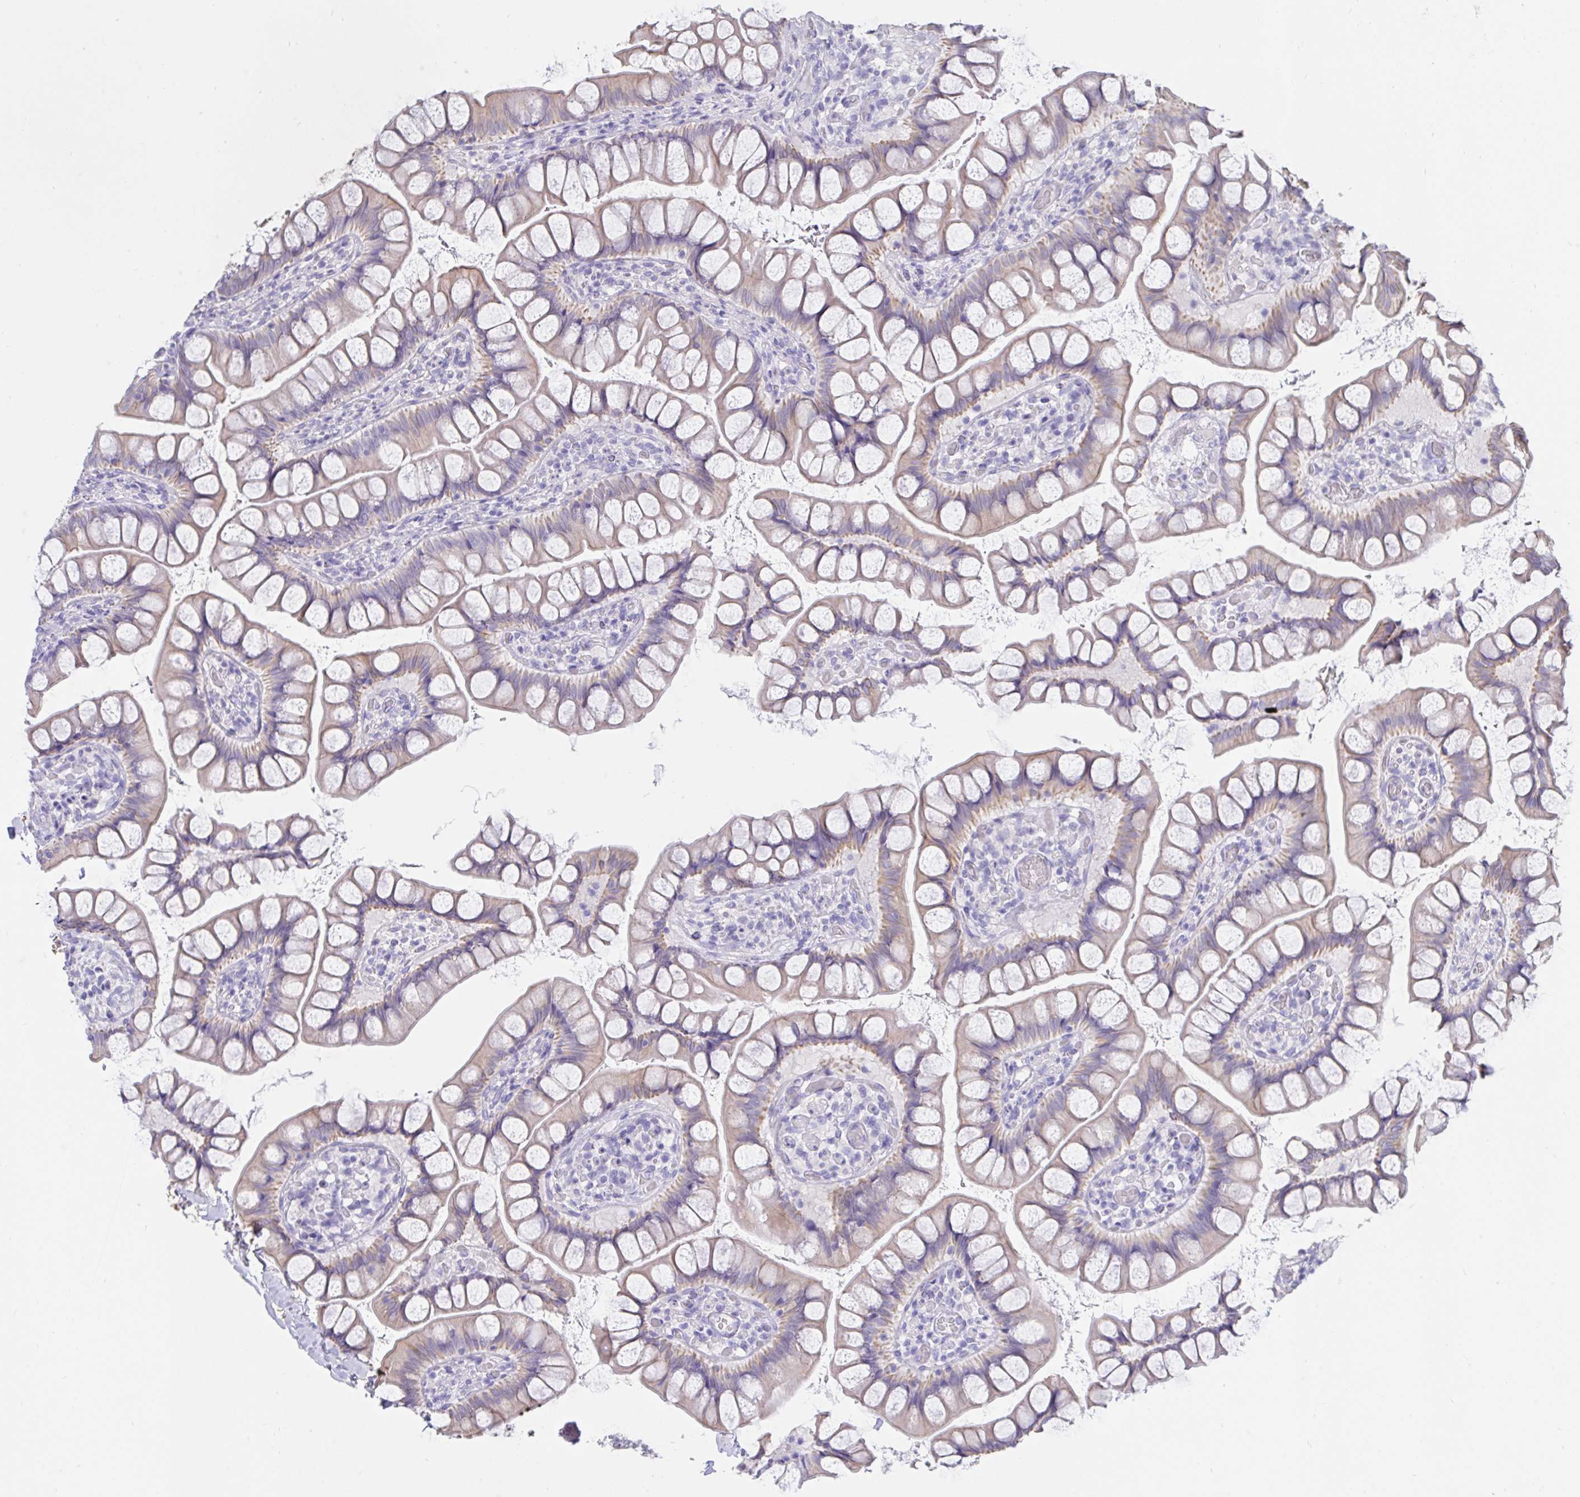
{"staining": {"intensity": "negative", "quantity": "none", "location": "none"}, "tissue": "small intestine", "cell_type": "Glandular cells", "image_type": "normal", "snomed": [{"axis": "morphology", "description": "Normal tissue, NOS"}, {"axis": "topography", "description": "Small intestine"}], "caption": "Histopathology image shows no significant protein expression in glandular cells of unremarkable small intestine. (Immunohistochemistry, brightfield microscopy, high magnification).", "gene": "TNNC1", "patient": {"sex": "male", "age": 70}}